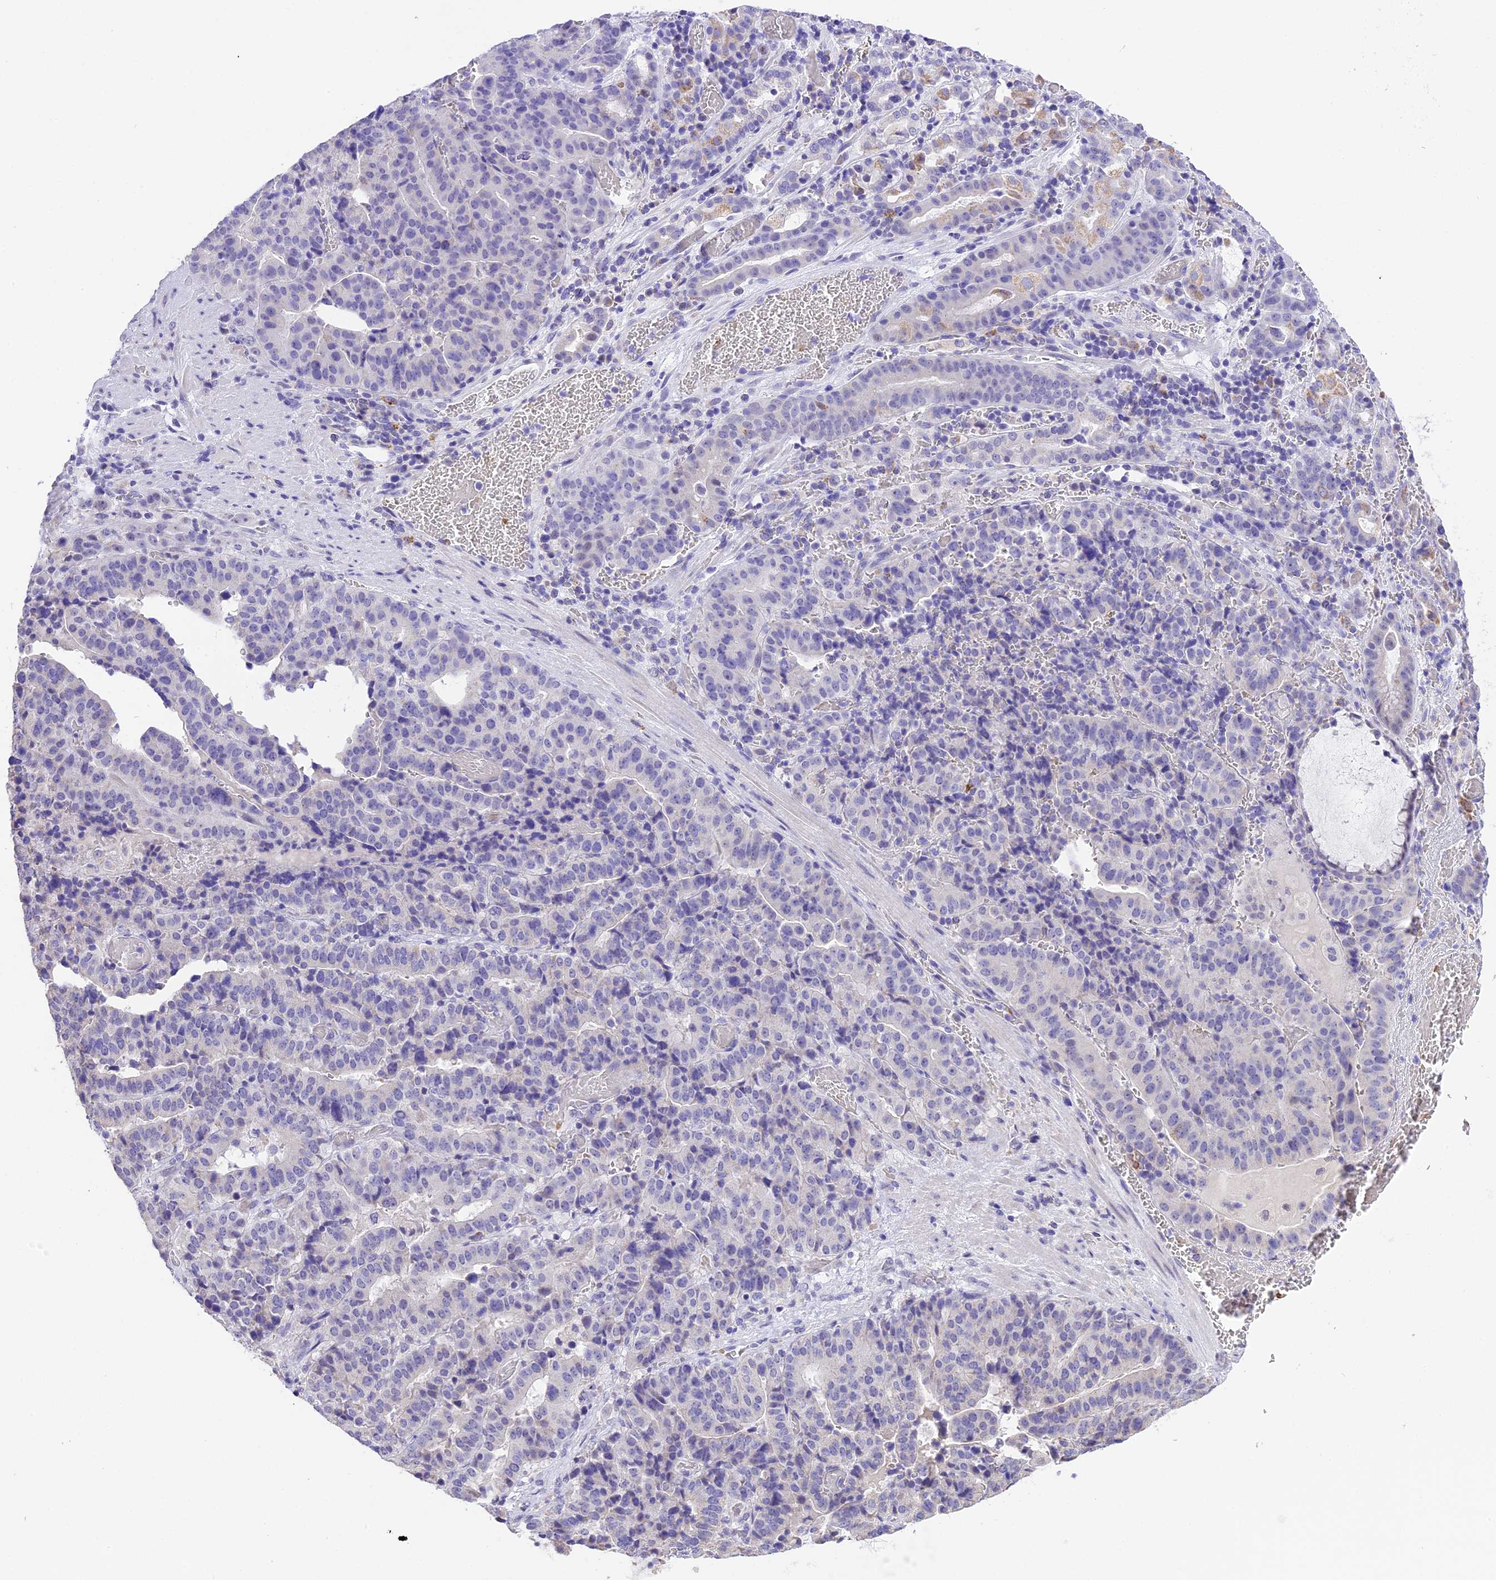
{"staining": {"intensity": "negative", "quantity": "none", "location": "none"}, "tissue": "stomach cancer", "cell_type": "Tumor cells", "image_type": "cancer", "snomed": [{"axis": "morphology", "description": "Adenocarcinoma, NOS"}, {"axis": "topography", "description": "Stomach"}], "caption": "This is a histopathology image of immunohistochemistry staining of stomach cancer (adenocarcinoma), which shows no staining in tumor cells. Brightfield microscopy of immunohistochemistry stained with DAB (brown) and hematoxylin (blue), captured at high magnification.", "gene": "AHSP", "patient": {"sex": "male", "age": 48}}